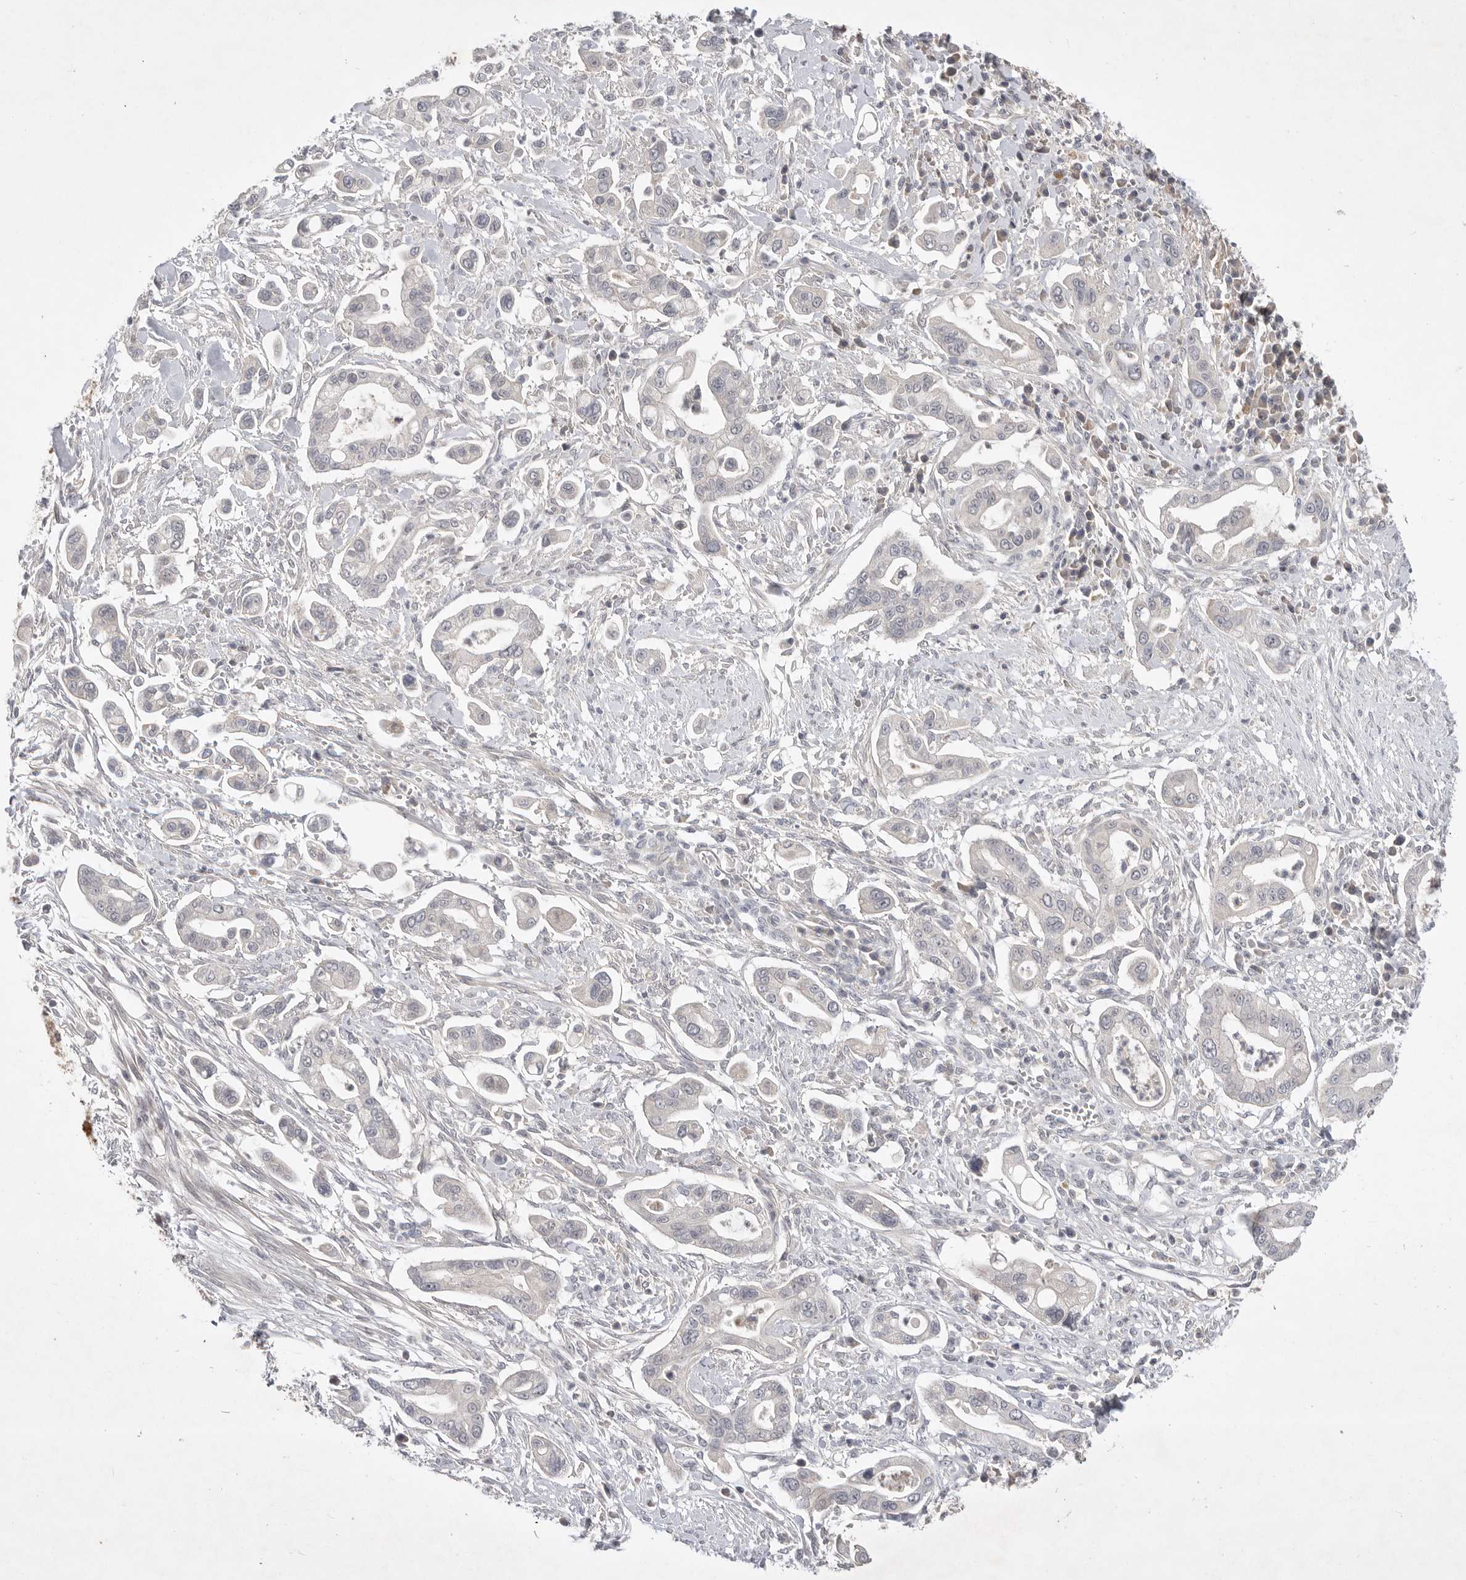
{"staining": {"intensity": "negative", "quantity": "none", "location": "none"}, "tissue": "pancreatic cancer", "cell_type": "Tumor cells", "image_type": "cancer", "snomed": [{"axis": "morphology", "description": "Adenocarcinoma, NOS"}, {"axis": "topography", "description": "Pancreas"}], "caption": "Tumor cells are negative for protein expression in human pancreatic adenocarcinoma.", "gene": "ITGAD", "patient": {"sex": "male", "age": 68}}